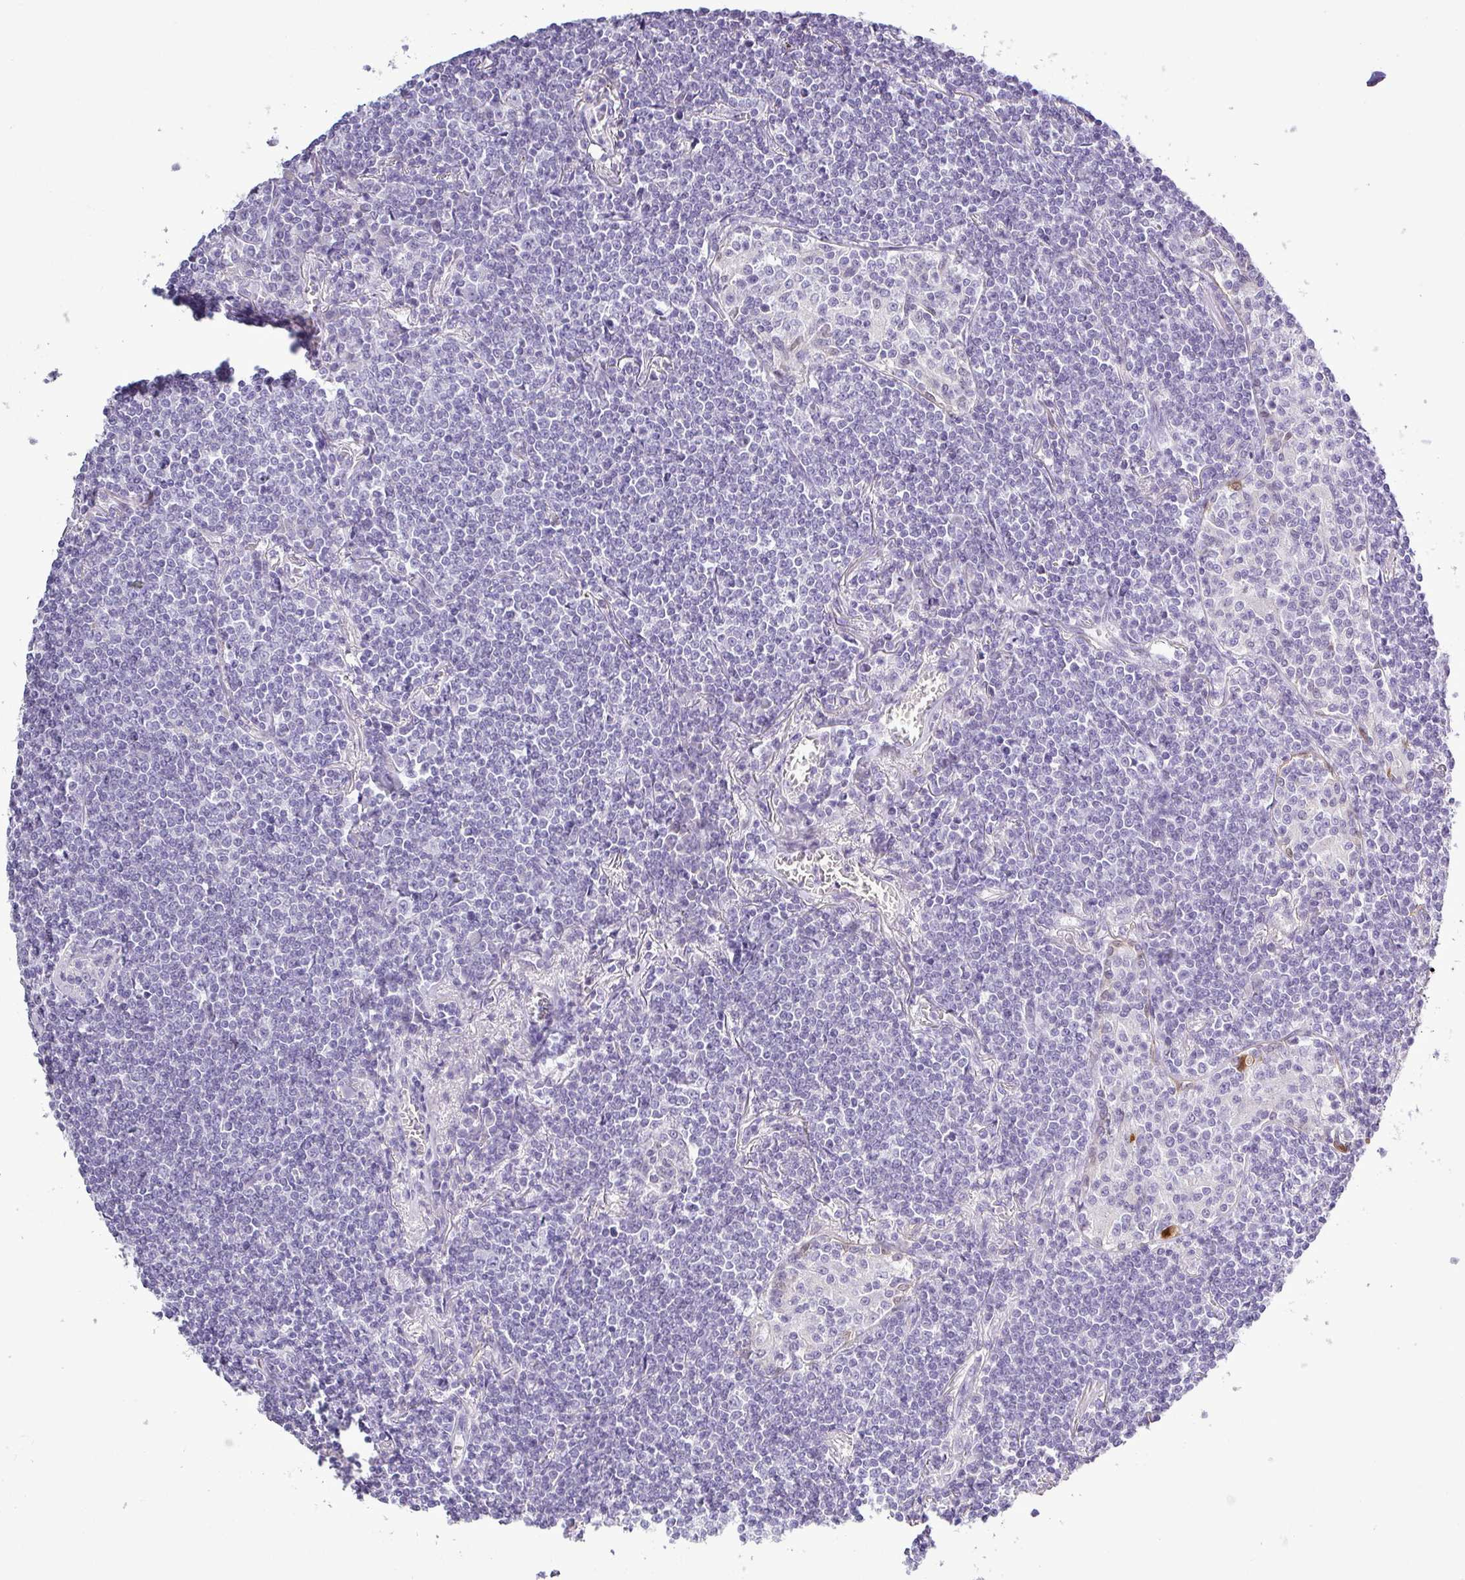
{"staining": {"intensity": "negative", "quantity": "none", "location": "none"}, "tissue": "lymphoma", "cell_type": "Tumor cells", "image_type": "cancer", "snomed": [{"axis": "morphology", "description": "Malignant lymphoma, non-Hodgkin's type, Low grade"}, {"axis": "topography", "description": "Lung"}], "caption": "Immunohistochemistry (IHC) photomicrograph of human malignant lymphoma, non-Hodgkin's type (low-grade) stained for a protein (brown), which displays no positivity in tumor cells.", "gene": "ALDH3A1", "patient": {"sex": "female", "age": 71}}